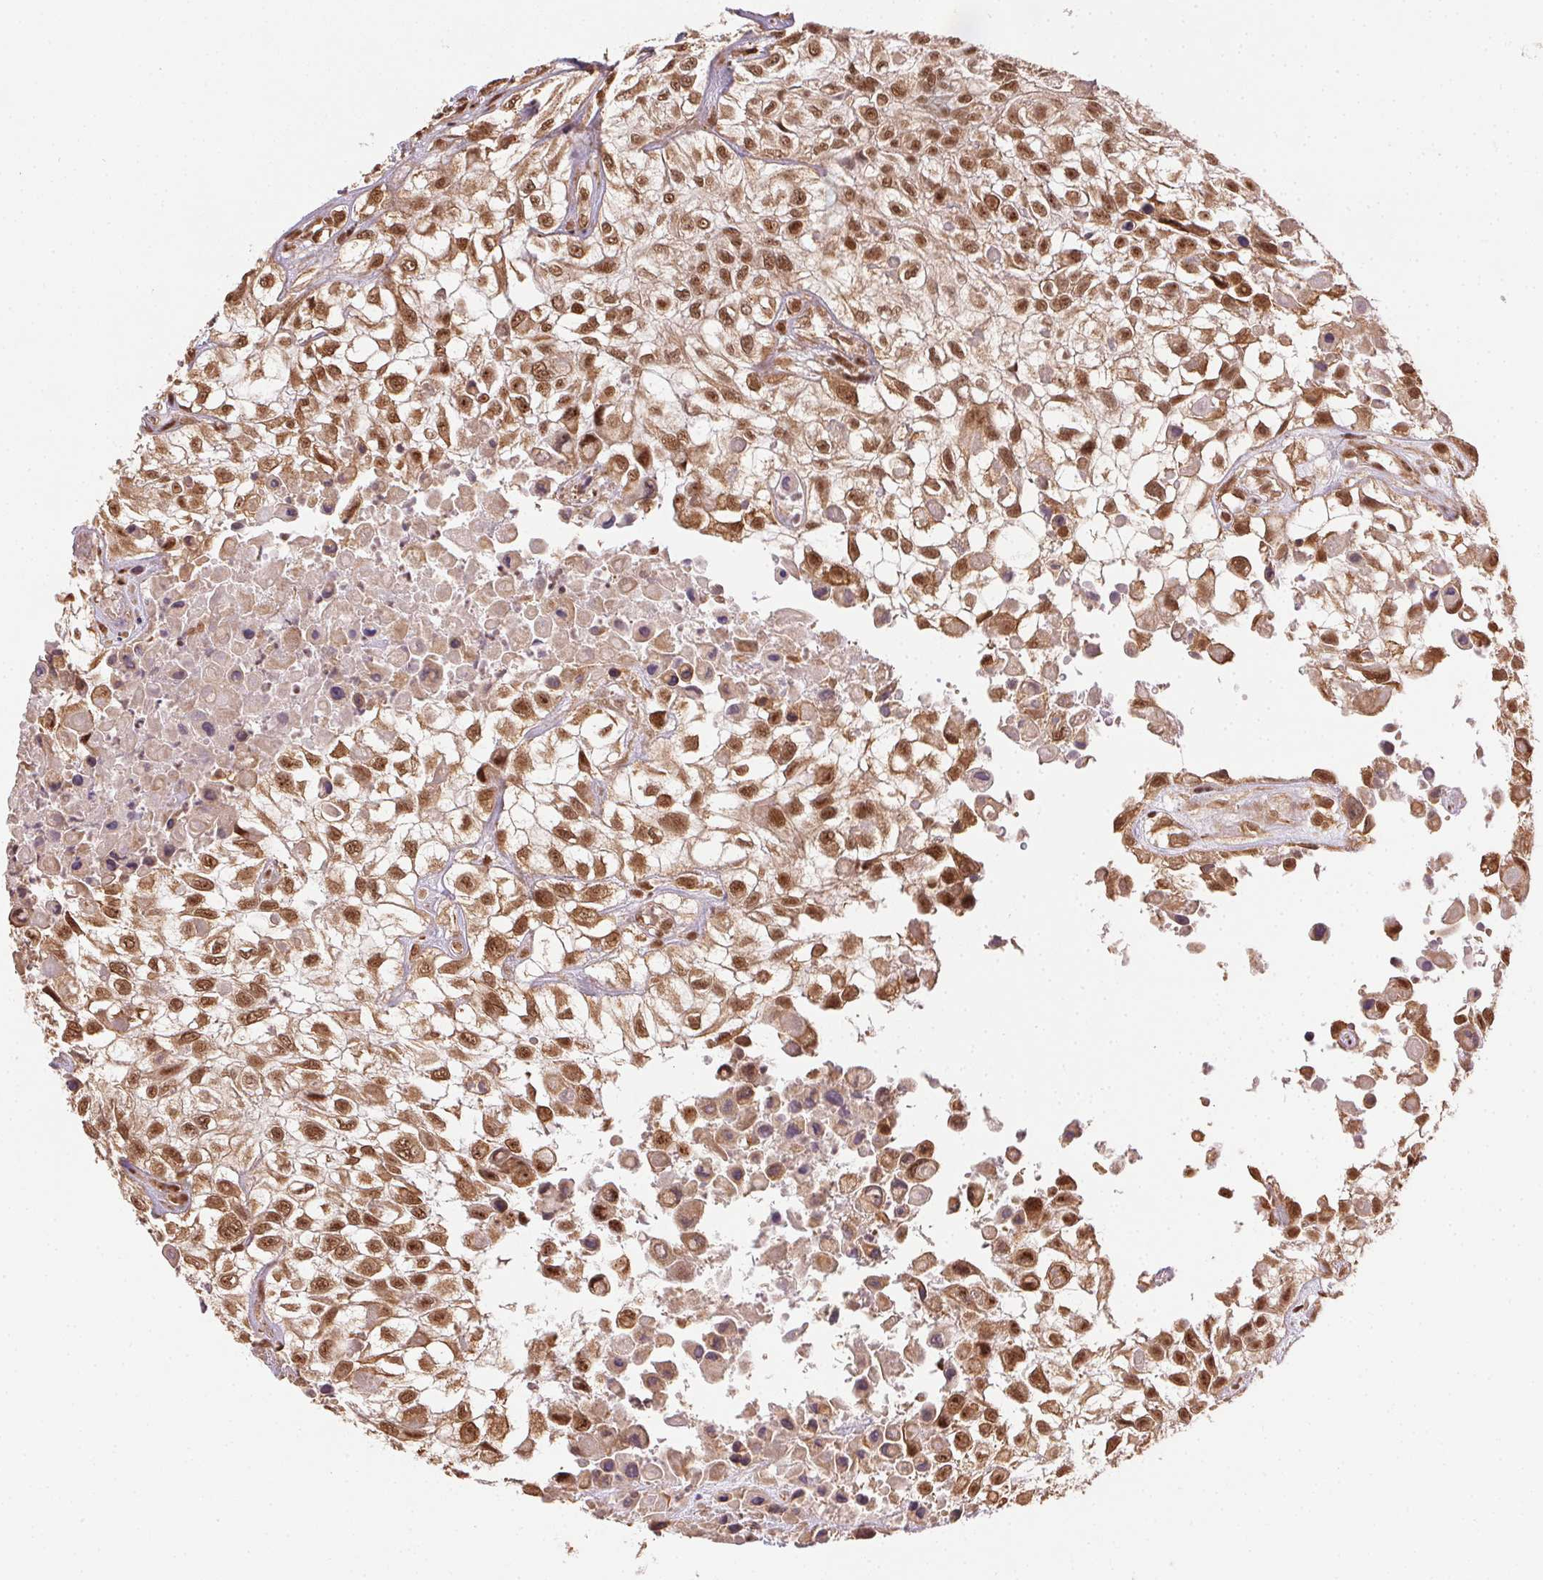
{"staining": {"intensity": "moderate", "quantity": ">75%", "location": "cytoplasmic/membranous,nuclear"}, "tissue": "urothelial cancer", "cell_type": "Tumor cells", "image_type": "cancer", "snomed": [{"axis": "morphology", "description": "Urothelial carcinoma, High grade"}, {"axis": "topography", "description": "Urinary bladder"}], "caption": "Approximately >75% of tumor cells in high-grade urothelial carcinoma reveal moderate cytoplasmic/membranous and nuclear protein expression as visualized by brown immunohistochemical staining.", "gene": "TREML4", "patient": {"sex": "male", "age": 56}}